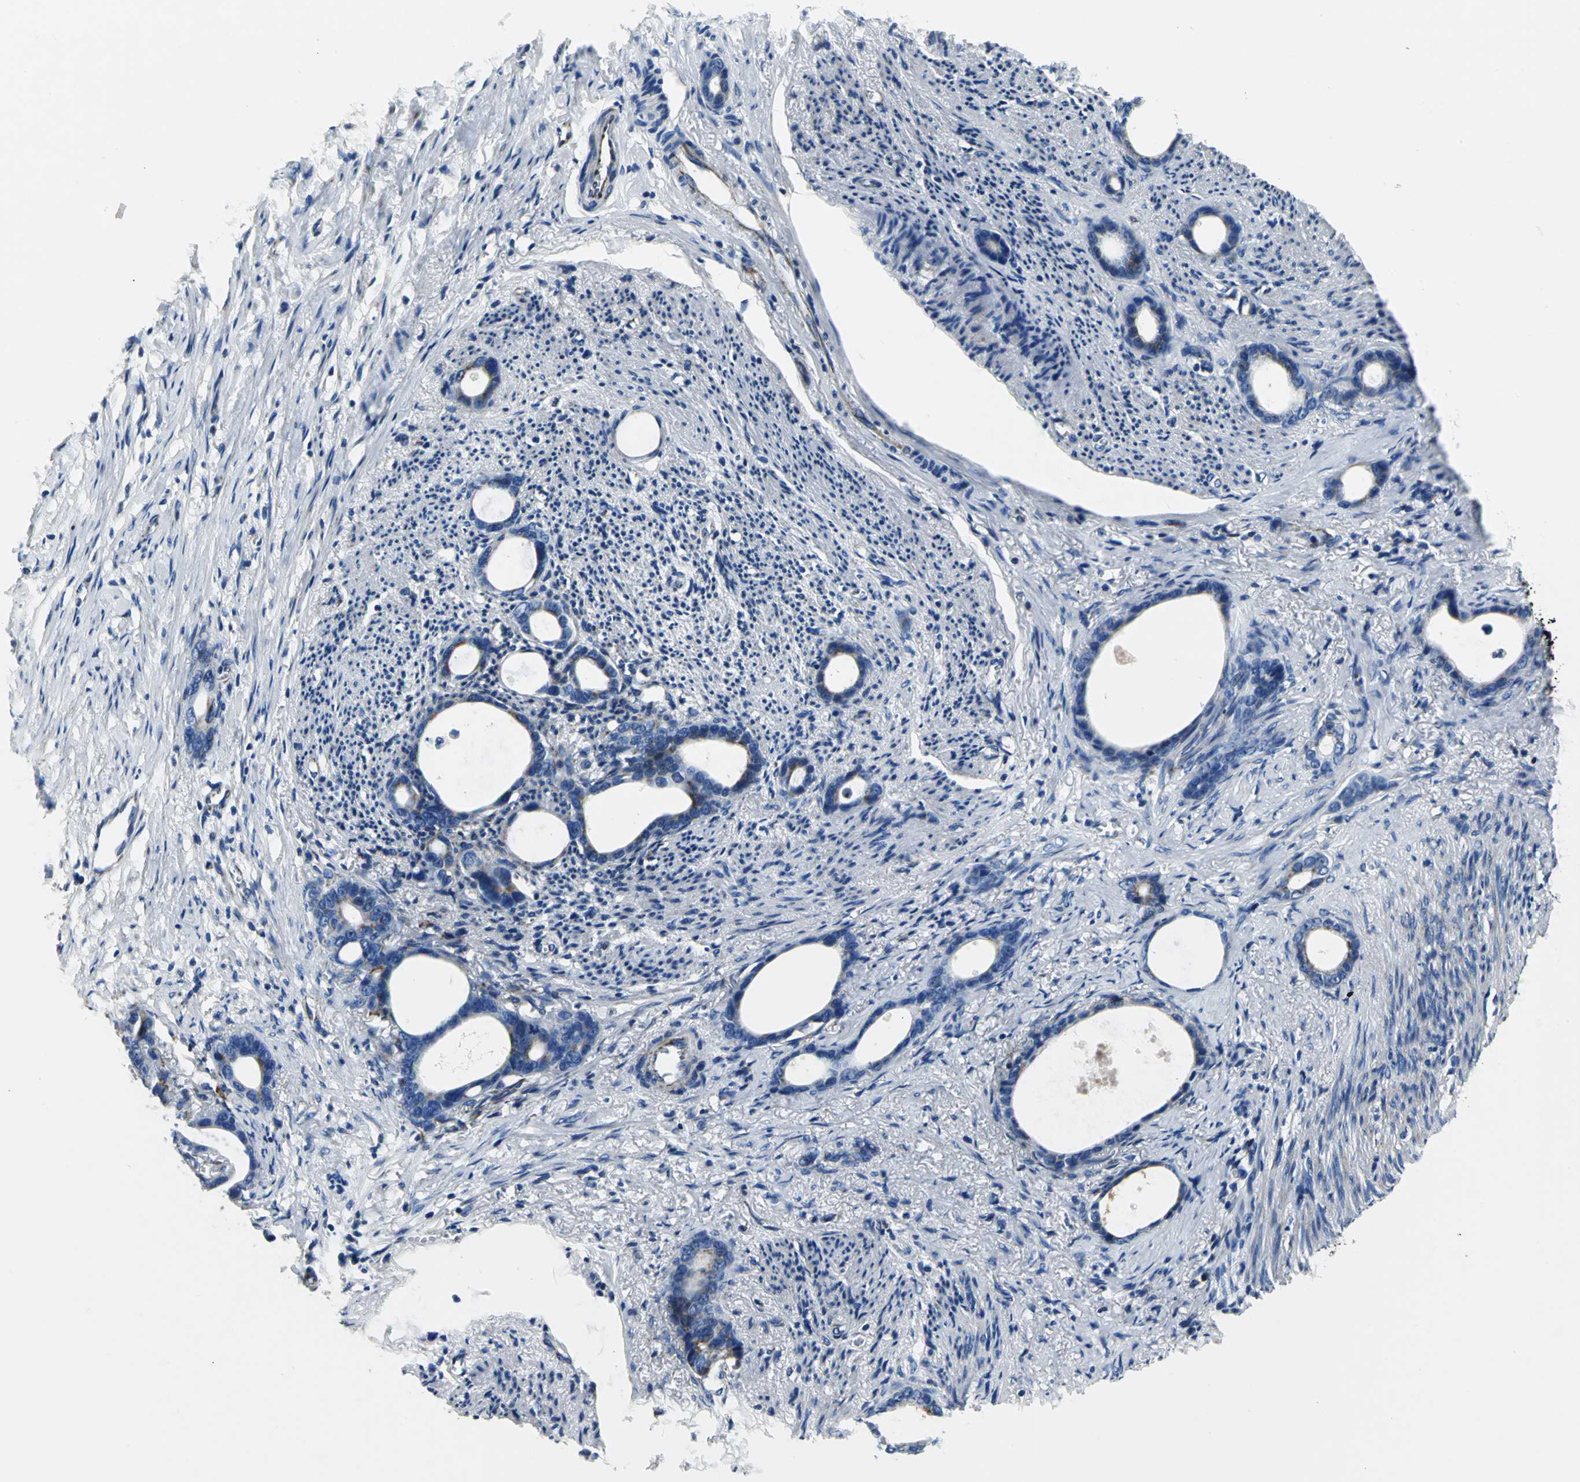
{"staining": {"intensity": "weak", "quantity": "25%-75%", "location": "cytoplasmic/membranous"}, "tissue": "stomach cancer", "cell_type": "Tumor cells", "image_type": "cancer", "snomed": [{"axis": "morphology", "description": "Adenocarcinoma, NOS"}, {"axis": "topography", "description": "Stomach"}], "caption": "Stomach cancer (adenocarcinoma) stained with immunohistochemistry shows weak cytoplasmic/membranous expression in approximately 25%-75% of tumor cells. The protein of interest is shown in brown color, while the nuclei are stained blue.", "gene": "IFI6", "patient": {"sex": "female", "age": 75}}